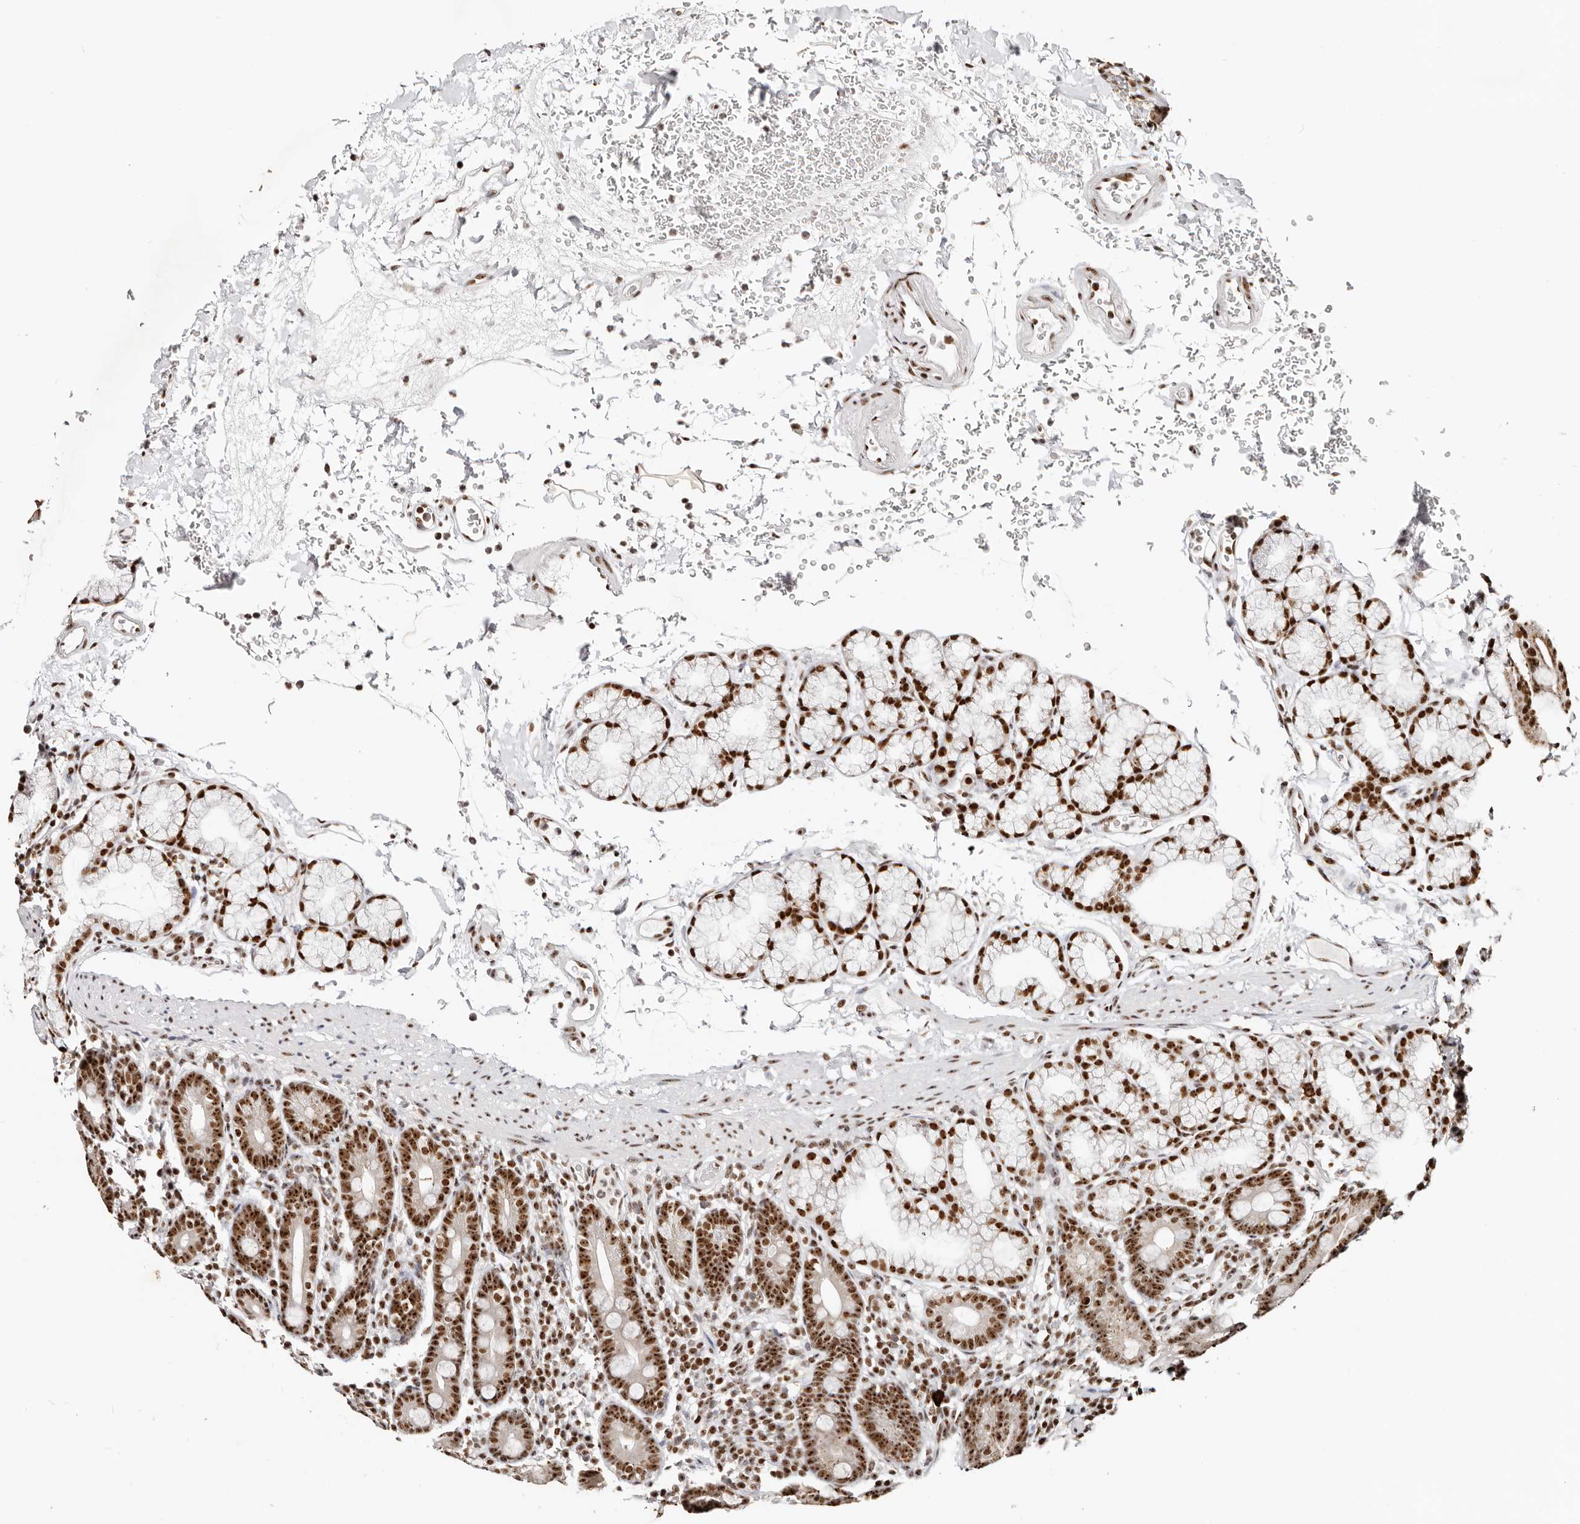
{"staining": {"intensity": "strong", "quantity": ">75%", "location": "cytoplasmic/membranous,nuclear"}, "tissue": "duodenum", "cell_type": "Glandular cells", "image_type": "normal", "snomed": [{"axis": "morphology", "description": "Normal tissue, NOS"}, {"axis": "topography", "description": "Duodenum"}], "caption": "Strong cytoplasmic/membranous,nuclear positivity is appreciated in approximately >75% of glandular cells in benign duodenum. The staining was performed using DAB (3,3'-diaminobenzidine), with brown indicating positive protein expression. Nuclei are stained blue with hematoxylin.", "gene": "IQGAP3", "patient": {"sex": "male", "age": 54}}